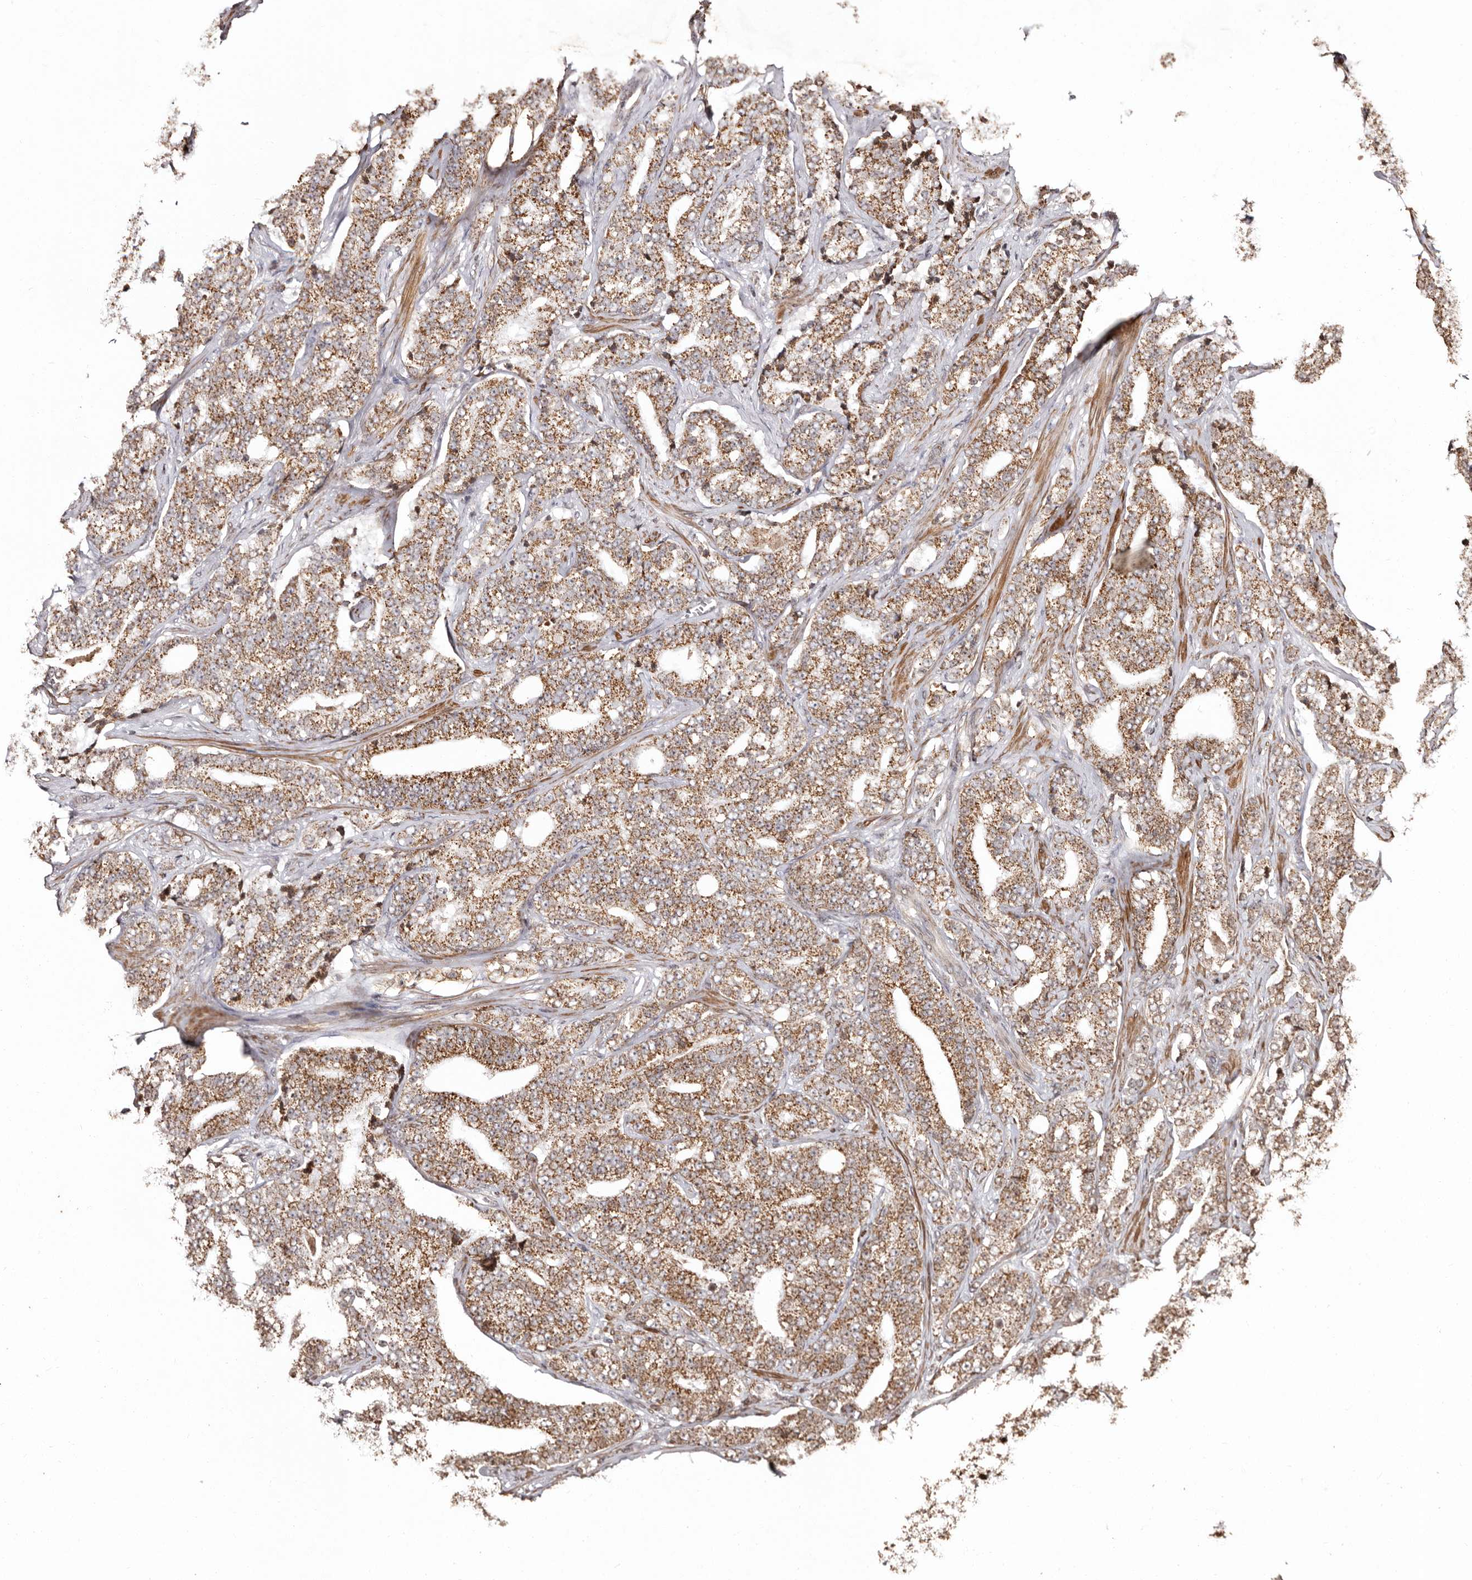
{"staining": {"intensity": "moderate", "quantity": ">75%", "location": "cytoplasmic/membranous"}, "tissue": "prostate cancer", "cell_type": "Tumor cells", "image_type": "cancer", "snomed": [{"axis": "morphology", "description": "Adenocarcinoma, High grade"}, {"axis": "topography", "description": "Prostate and seminal vesicle, NOS"}], "caption": "Immunohistochemical staining of human prostate high-grade adenocarcinoma demonstrates medium levels of moderate cytoplasmic/membranous positivity in approximately >75% of tumor cells.", "gene": "CCDC190", "patient": {"sex": "male", "age": 67}}